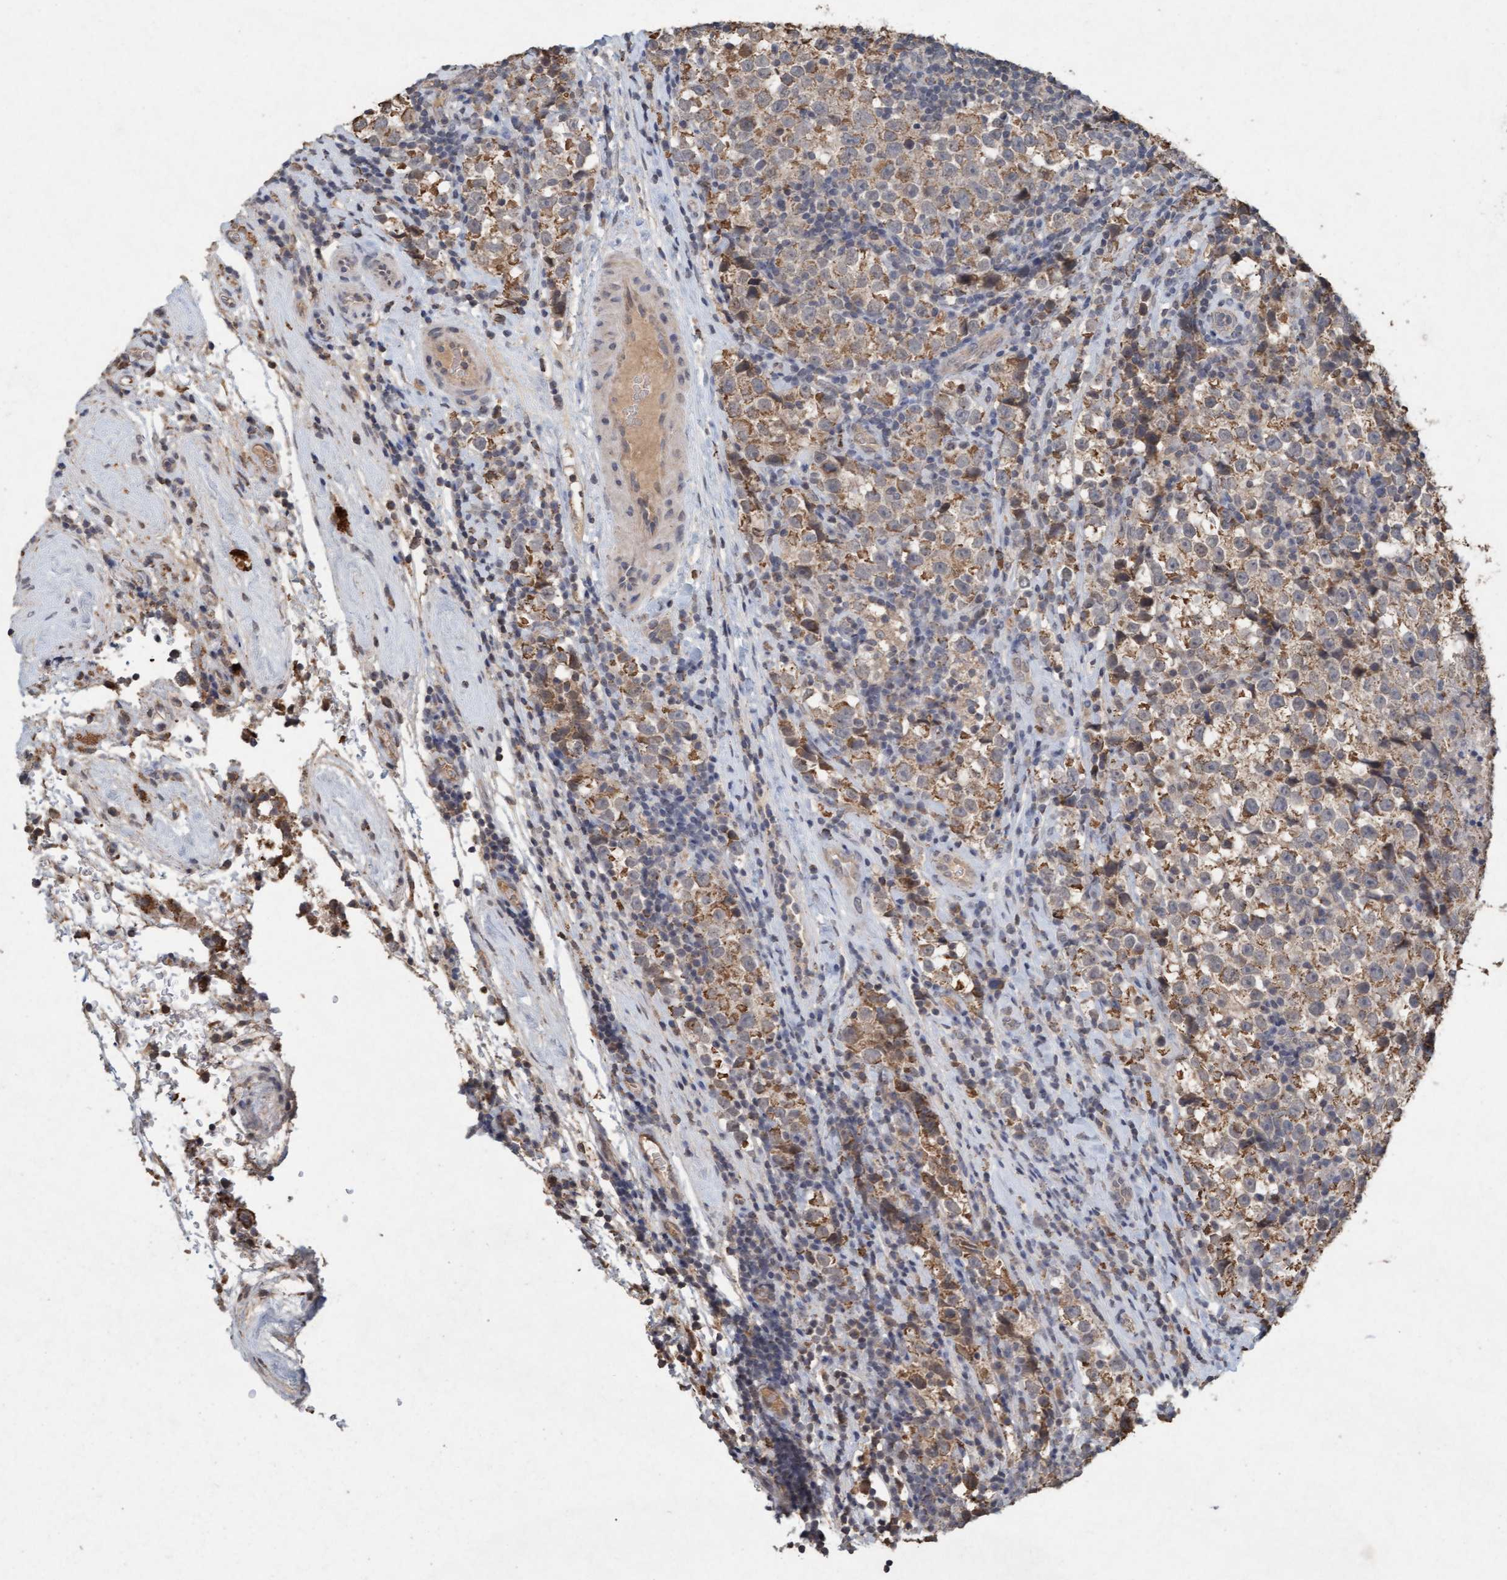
{"staining": {"intensity": "weak", "quantity": ">75%", "location": "cytoplasmic/membranous"}, "tissue": "testis cancer", "cell_type": "Tumor cells", "image_type": "cancer", "snomed": [{"axis": "morphology", "description": "Normal tissue, NOS"}, {"axis": "morphology", "description": "Seminoma, NOS"}, {"axis": "topography", "description": "Testis"}], "caption": "The histopathology image displays staining of testis cancer (seminoma), revealing weak cytoplasmic/membranous protein expression (brown color) within tumor cells. The staining was performed using DAB (3,3'-diaminobenzidine), with brown indicating positive protein expression. Nuclei are stained blue with hematoxylin.", "gene": "VSIG8", "patient": {"sex": "male", "age": 43}}